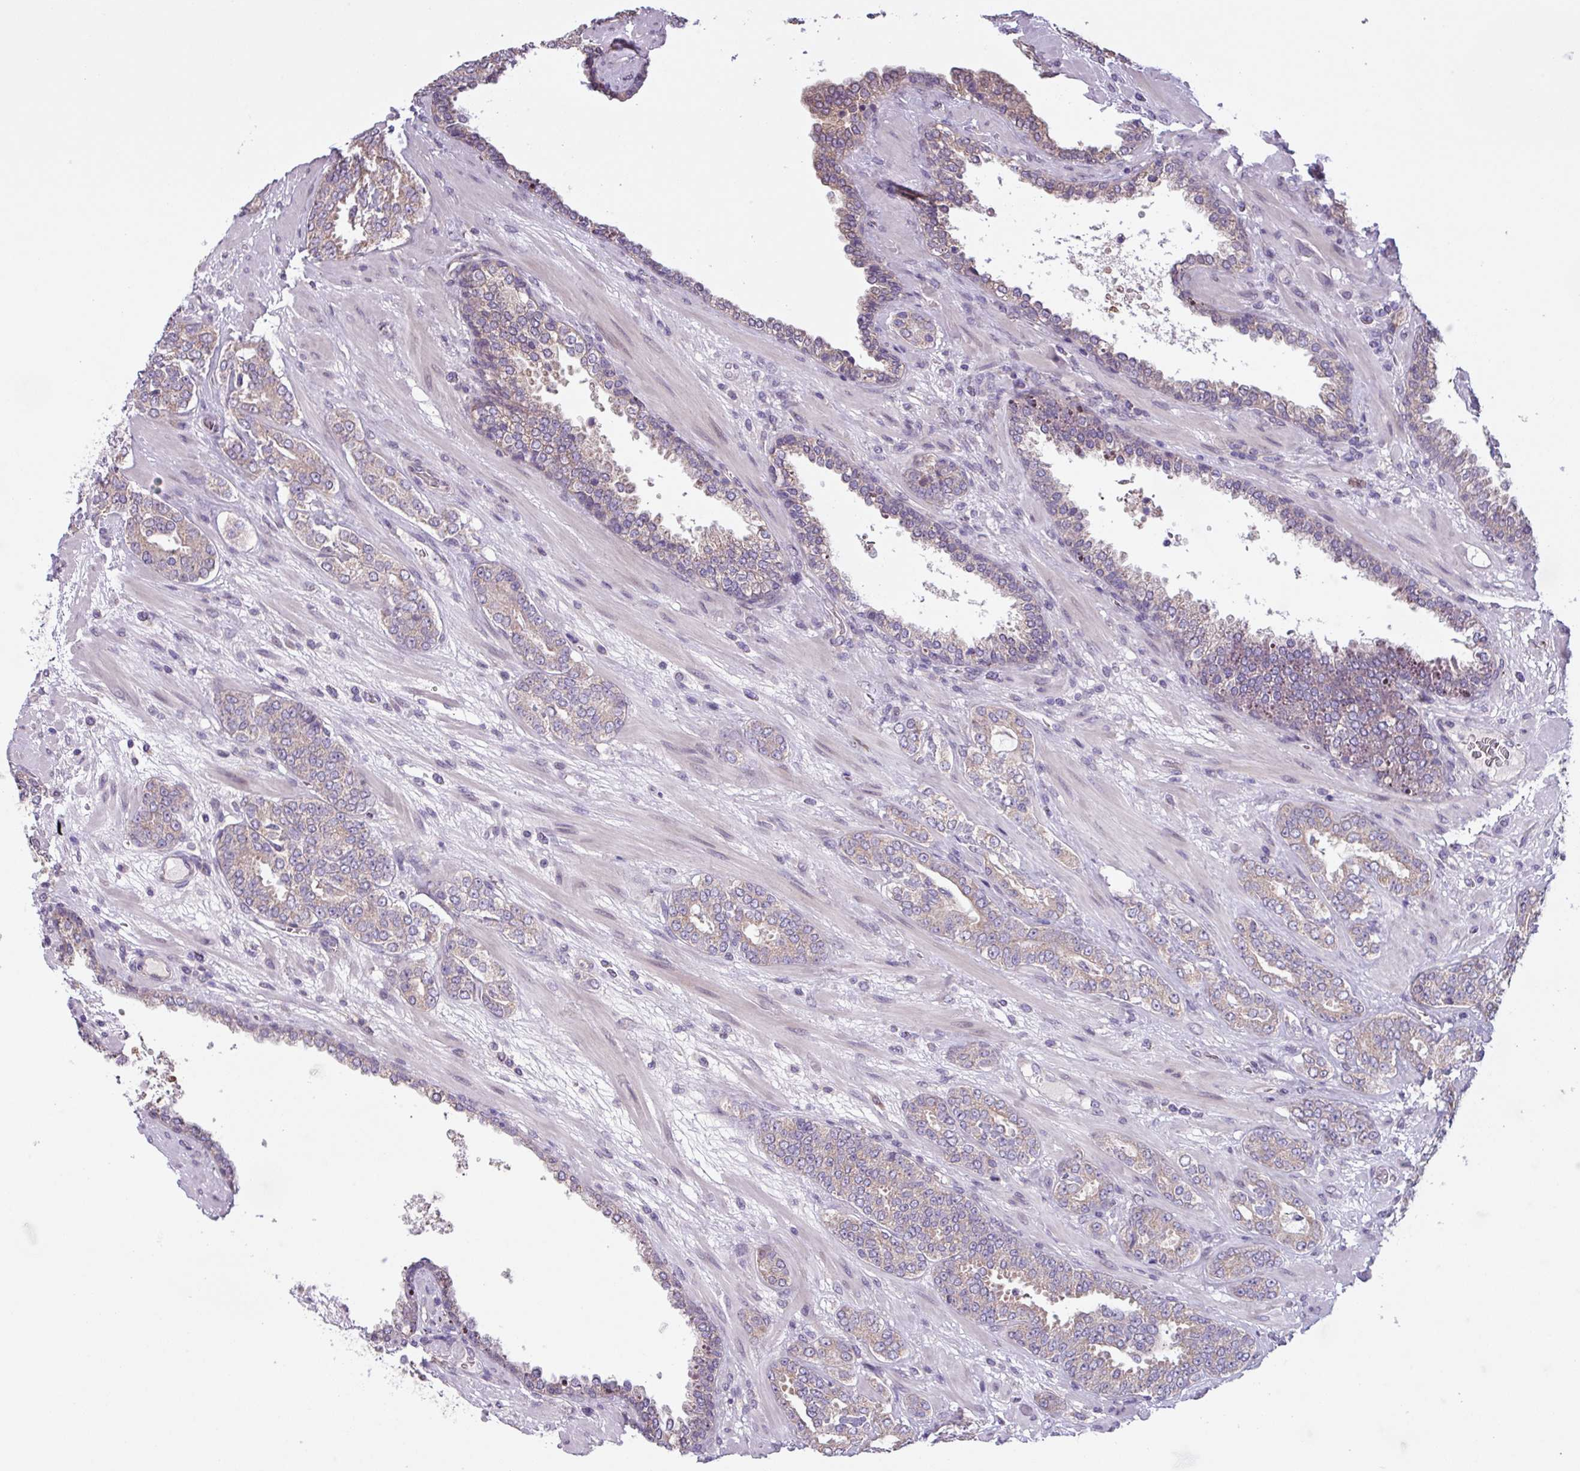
{"staining": {"intensity": "weak", "quantity": "25%-75%", "location": "cytoplasmic/membranous"}, "tissue": "prostate cancer", "cell_type": "Tumor cells", "image_type": "cancer", "snomed": [{"axis": "morphology", "description": "Adenocarcinoma, High grade"}, {"axis": "topography", "description": "Prostate"}], "caption": "Prostate cancer tissue demonstrates weak cytoplasmic/membranous expression in approximately 25%-75% of tumor cells Using DAB (brown) and hematoxylin (blue) stains, captured at high magnification using brightfield microscopy.", "gene": "C20orf27", "patient": {"sex": "male", "age": 71}}